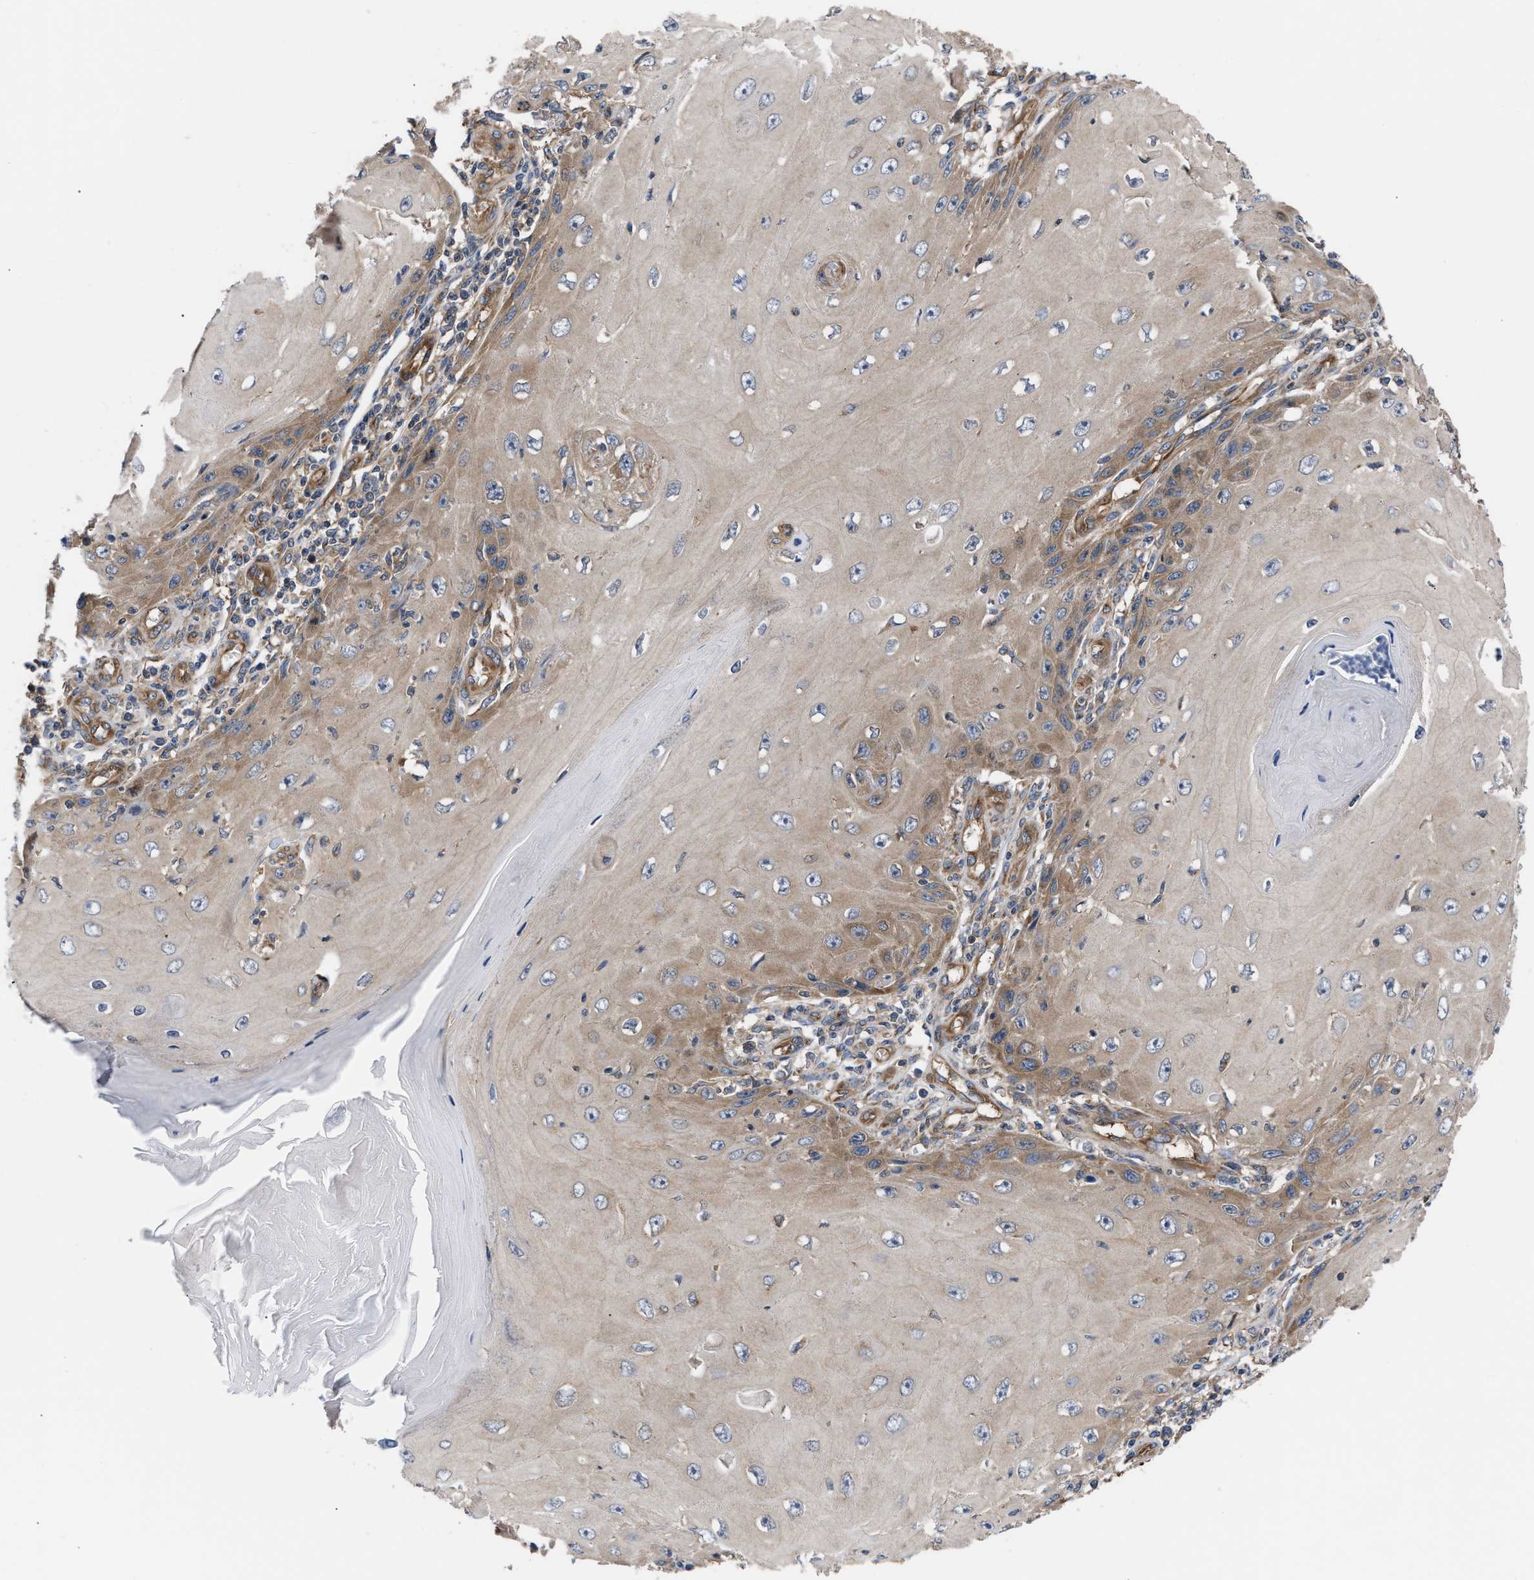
{"staining": {"intensity": "moderate", "quantity": "25%-75%", "location": "cytoplasmic/membranous"}, "tissue": "skin cancer", "cell_type": "Tumor cells", "image_type": "cancer", "snomed": [{"axis": "morphology", "description": "Squamous cell carcinoma, NOS"}, {"axis": "topography", "description": "Skin"}], "caption": "This photomicrograph exhibits immunohistochemistry (IHC) staining of skin squamous cell carcinoma, with medium moderate cytoplasmic/membranous expression in about 25%-75% of tumor cells.", "gene": "LAPTM4B", "patient": {"sex": "female", "age": 73}}